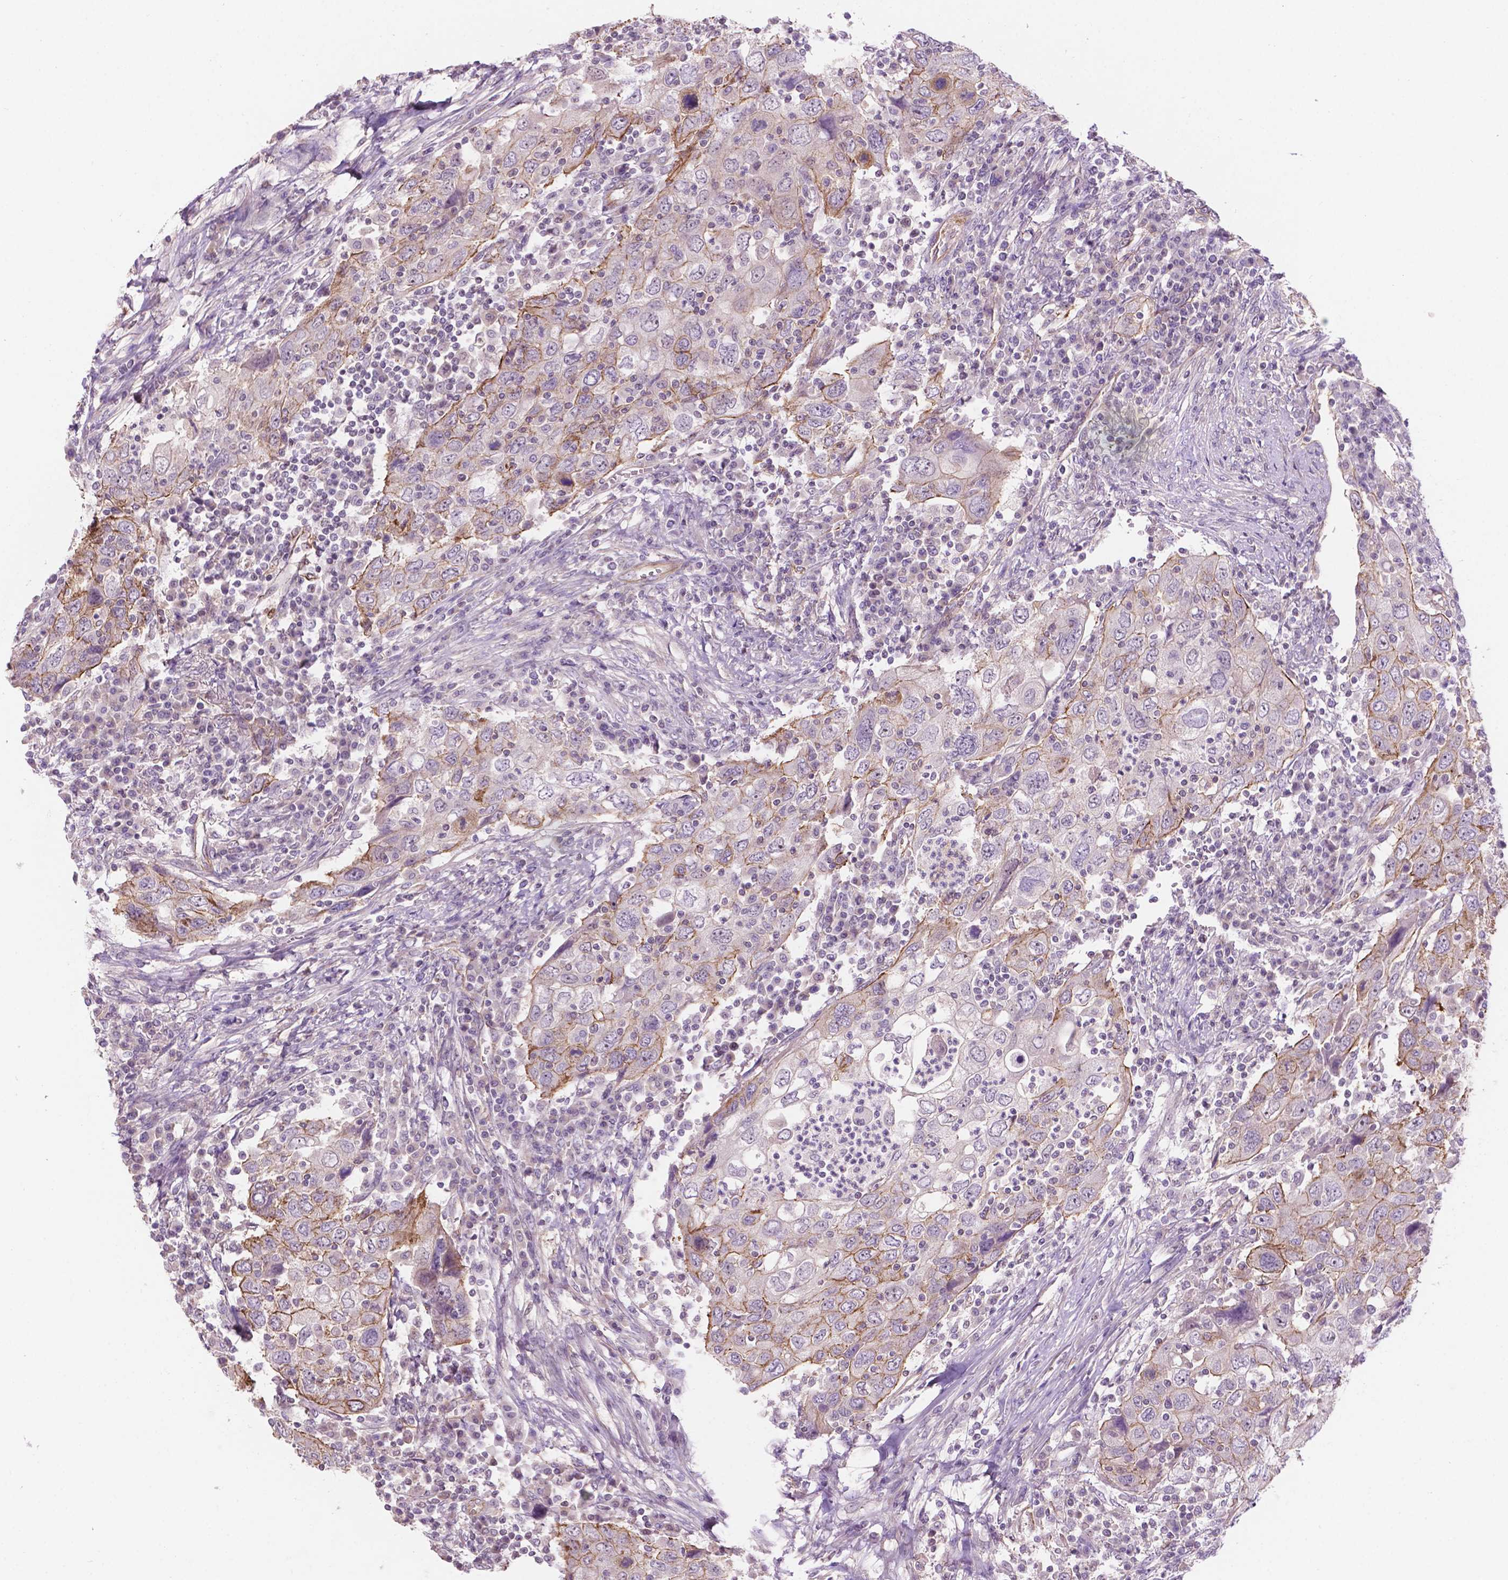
{"staining": {"intensity": "moderate", "quantity": "<25%", "location": "cytoplasmic/membranous"}, "tissue": "urothelial cancer", "cell_type": "Tumor cells", "image_type": "cancer", "snomed": [{"axis": "morphology", "description": "Urothelial carcinoma, High grade"}, {"axis": "topography", "description": "Urinary bladder"}], "caption": "Immunohistochemistry (IHC) (DAB (3,3'-diaminobenzidine)) staining of urothelial cancer shows moderate cytoplasmic/membranous protein staining in about <25% of tumor cells.", "gene": "ARL5C", "patient": {"sex": "male", "age": 76}}